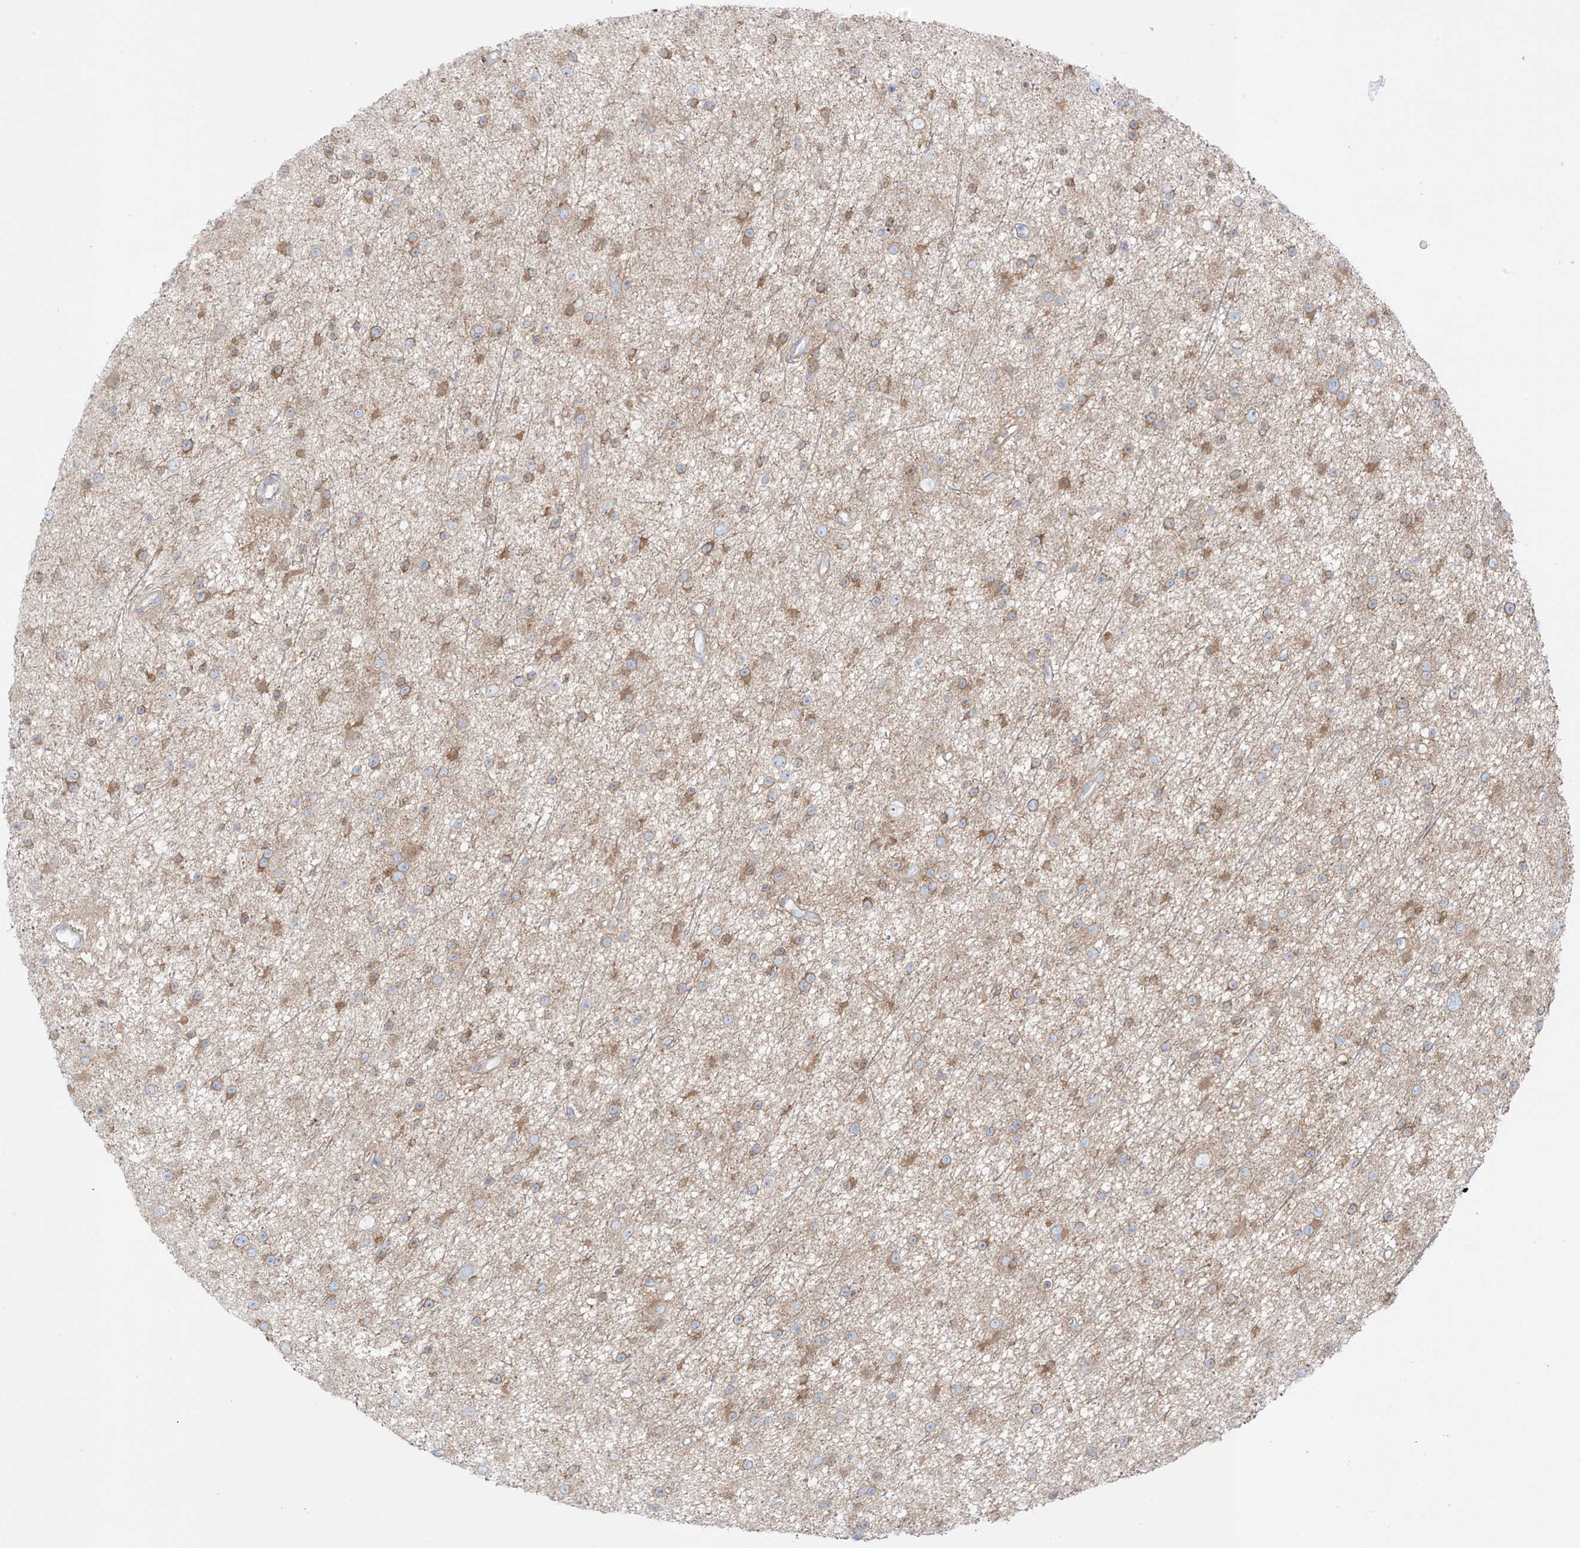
{"staining": {"intensity": "moderate", "quantity": ">75%", "location": "cytoplasmic/membranous"}, "tissue": "glioma", "cell_type": "Tumor cells", "image_type": "cancer", "snomed": [{"axis": "morphology", "description": "Glioma, malignant, Low grade"}, {"axis": "topography", "description": "Cerebral cortex"}], "caption": "Immunohistochemistry (IHC) histopathology image of neoplastic tissue: human malignant glioma (low-grade) stained using immunohistochemistry (IHC) reveals medium levels of moderate protein expression localized specifically in the cytoplasmic/membranous of tumor cells, appearing as a cytoplasmic/membranous brown color.", "gene": "XKR3", "patient": {"sex": "female", "age": 39}}